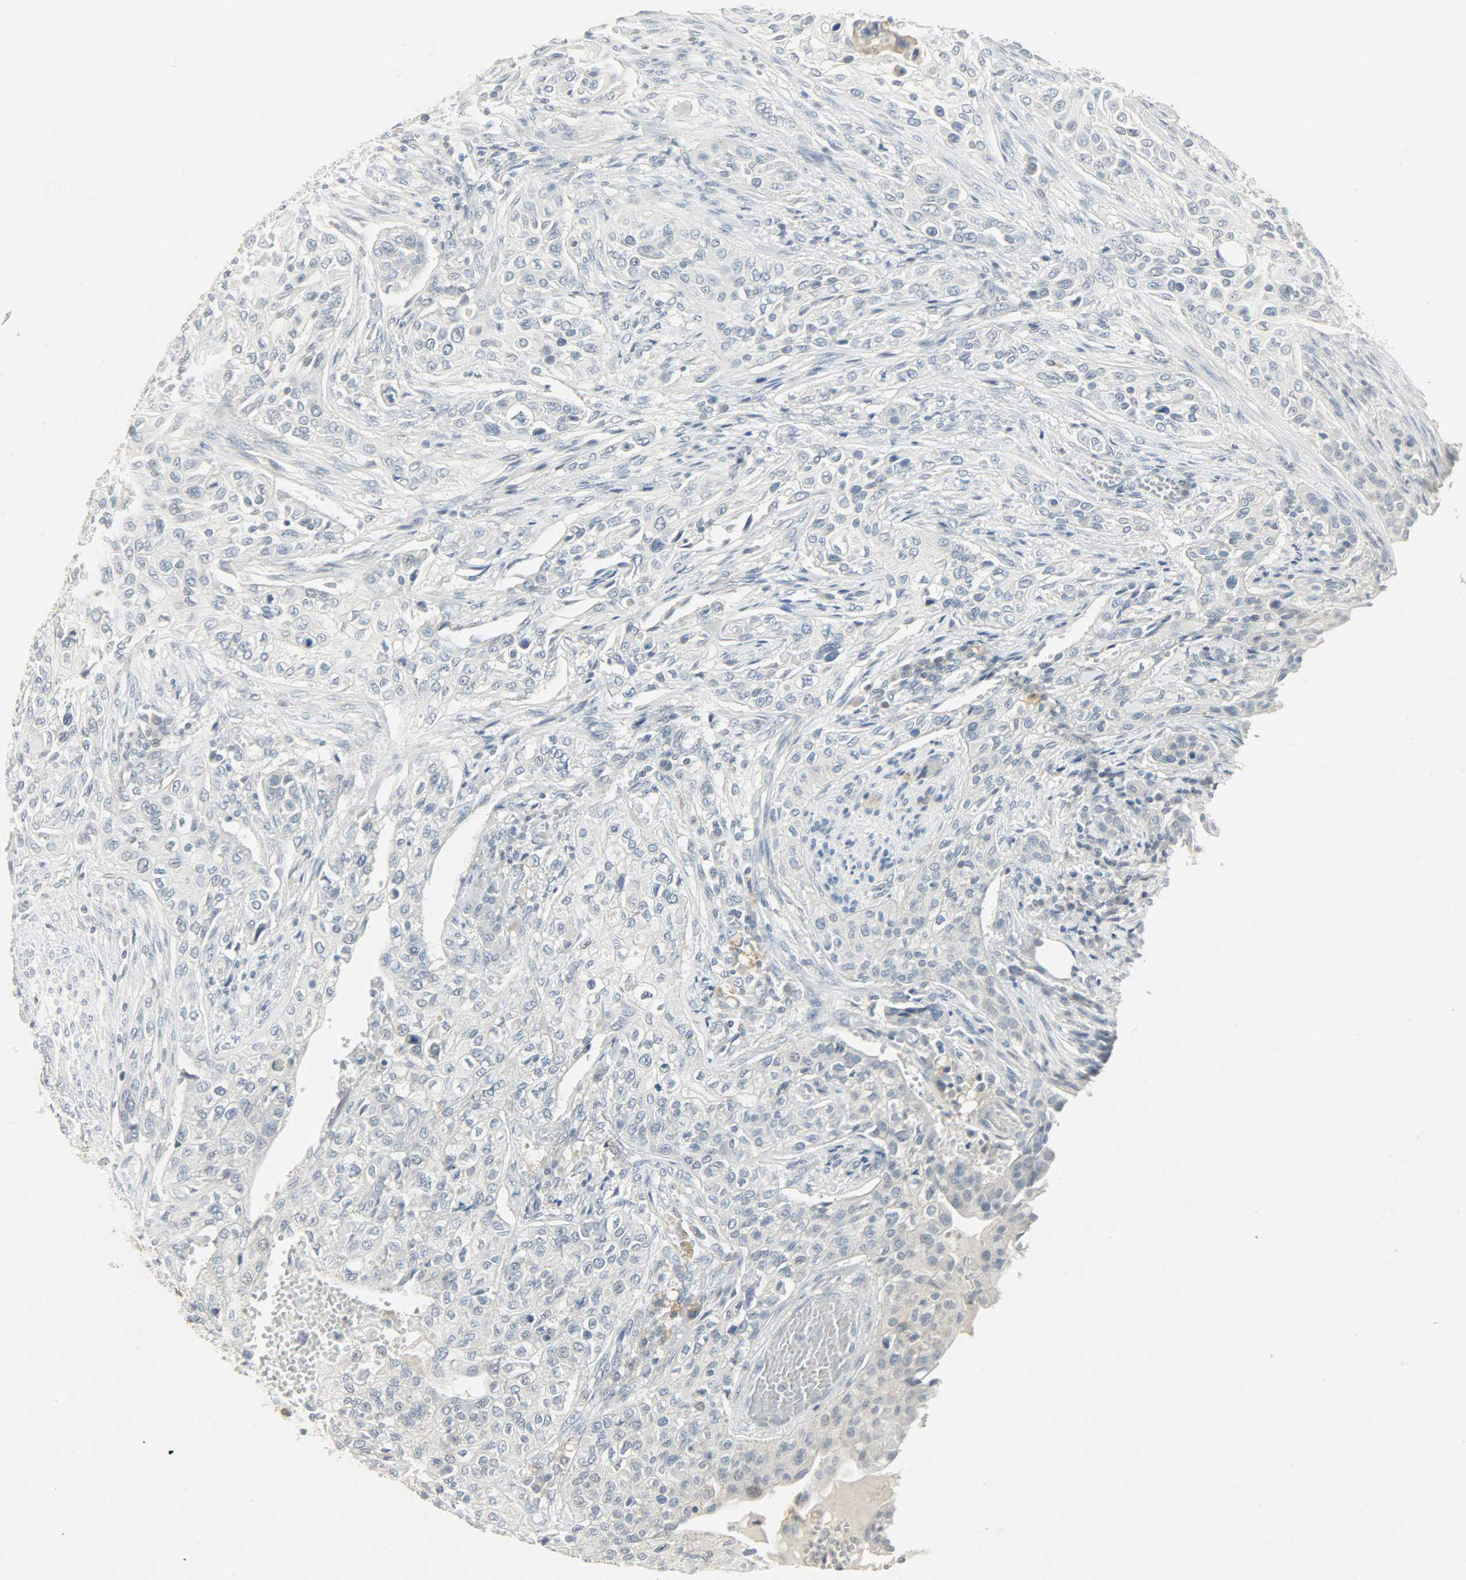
{"staining": {"intensity": "negative", "quantity": "none", "location": "none"}, "tissue": "urothelial cancer", "cell_type": "Tumor cells", "image_type": "cancer", "snomed": [{"axis": "morphology", "description": "Urothelial carcinoma, High grade"}, {"axis": "topography", "description": "Urinary bladder"}], "caption": "The immunohistochemistry (IHC) micrograph has no significant positivity in tumor cells of urothelial carcinoma (high-grade) tissue. (IHC, brightfield microscopy, high magnification).", "gene": "CAMK4", "patient": {"sex": "male", "age": 74}}